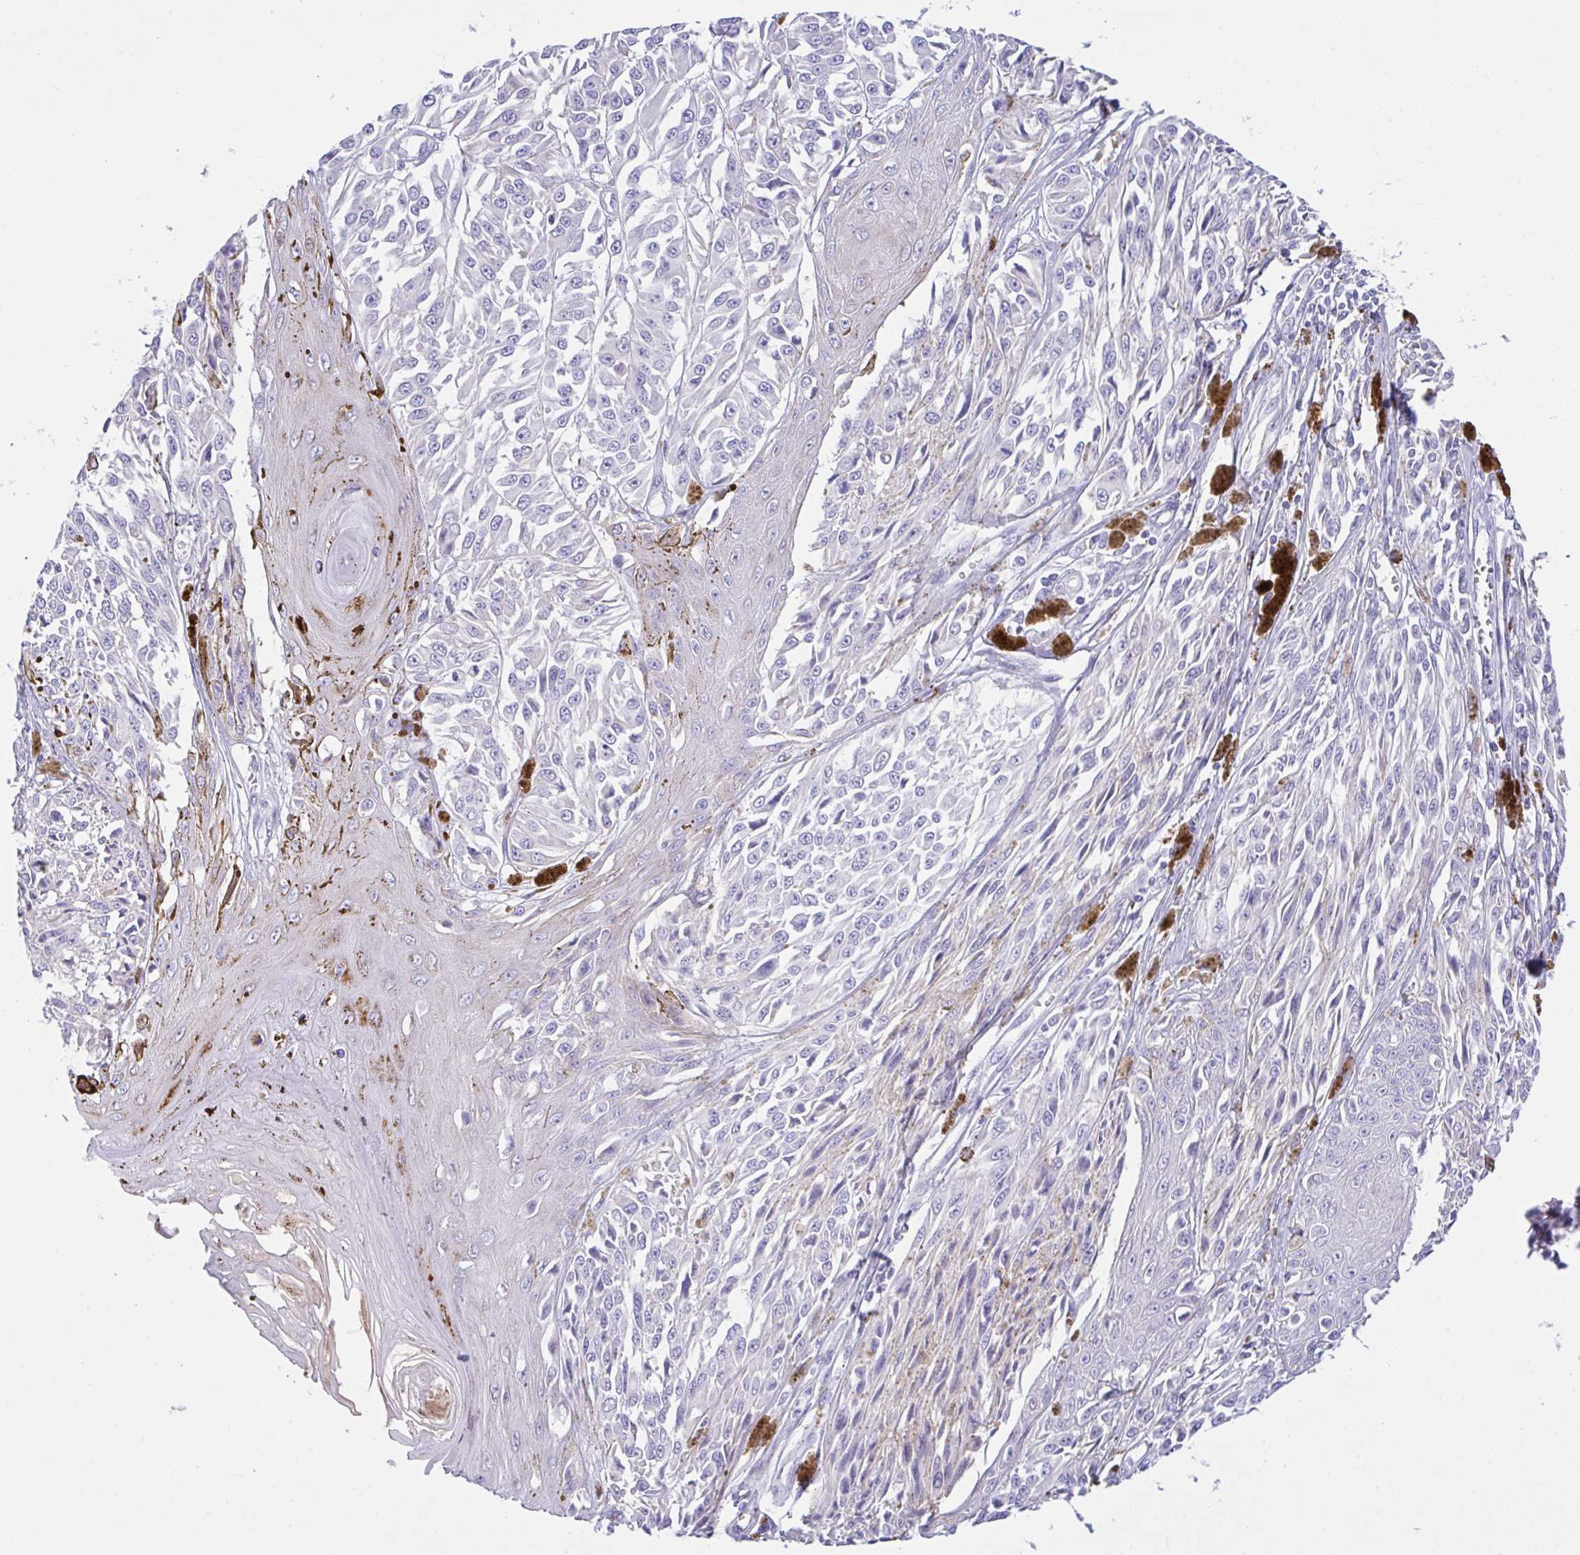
{"staining": {"intensity": "weak", "quantity": "<25%", "location": "cytoplasmic/membranous"}, "tissue": "melanoma", "cell_type": "Tumor cells", "image_type": "cancer", "snomed": [{"axis": "morphology", "description": "Malignant melanoma, NOS"}, {"axis": "topography", "description": "Skin"}], "caption": "DAB immunohistochemical staining of human melanoma reveals no significant staining in tumor cells.", "gene": "FBXL20", "patient": {"sex": "male", "age": 94}}